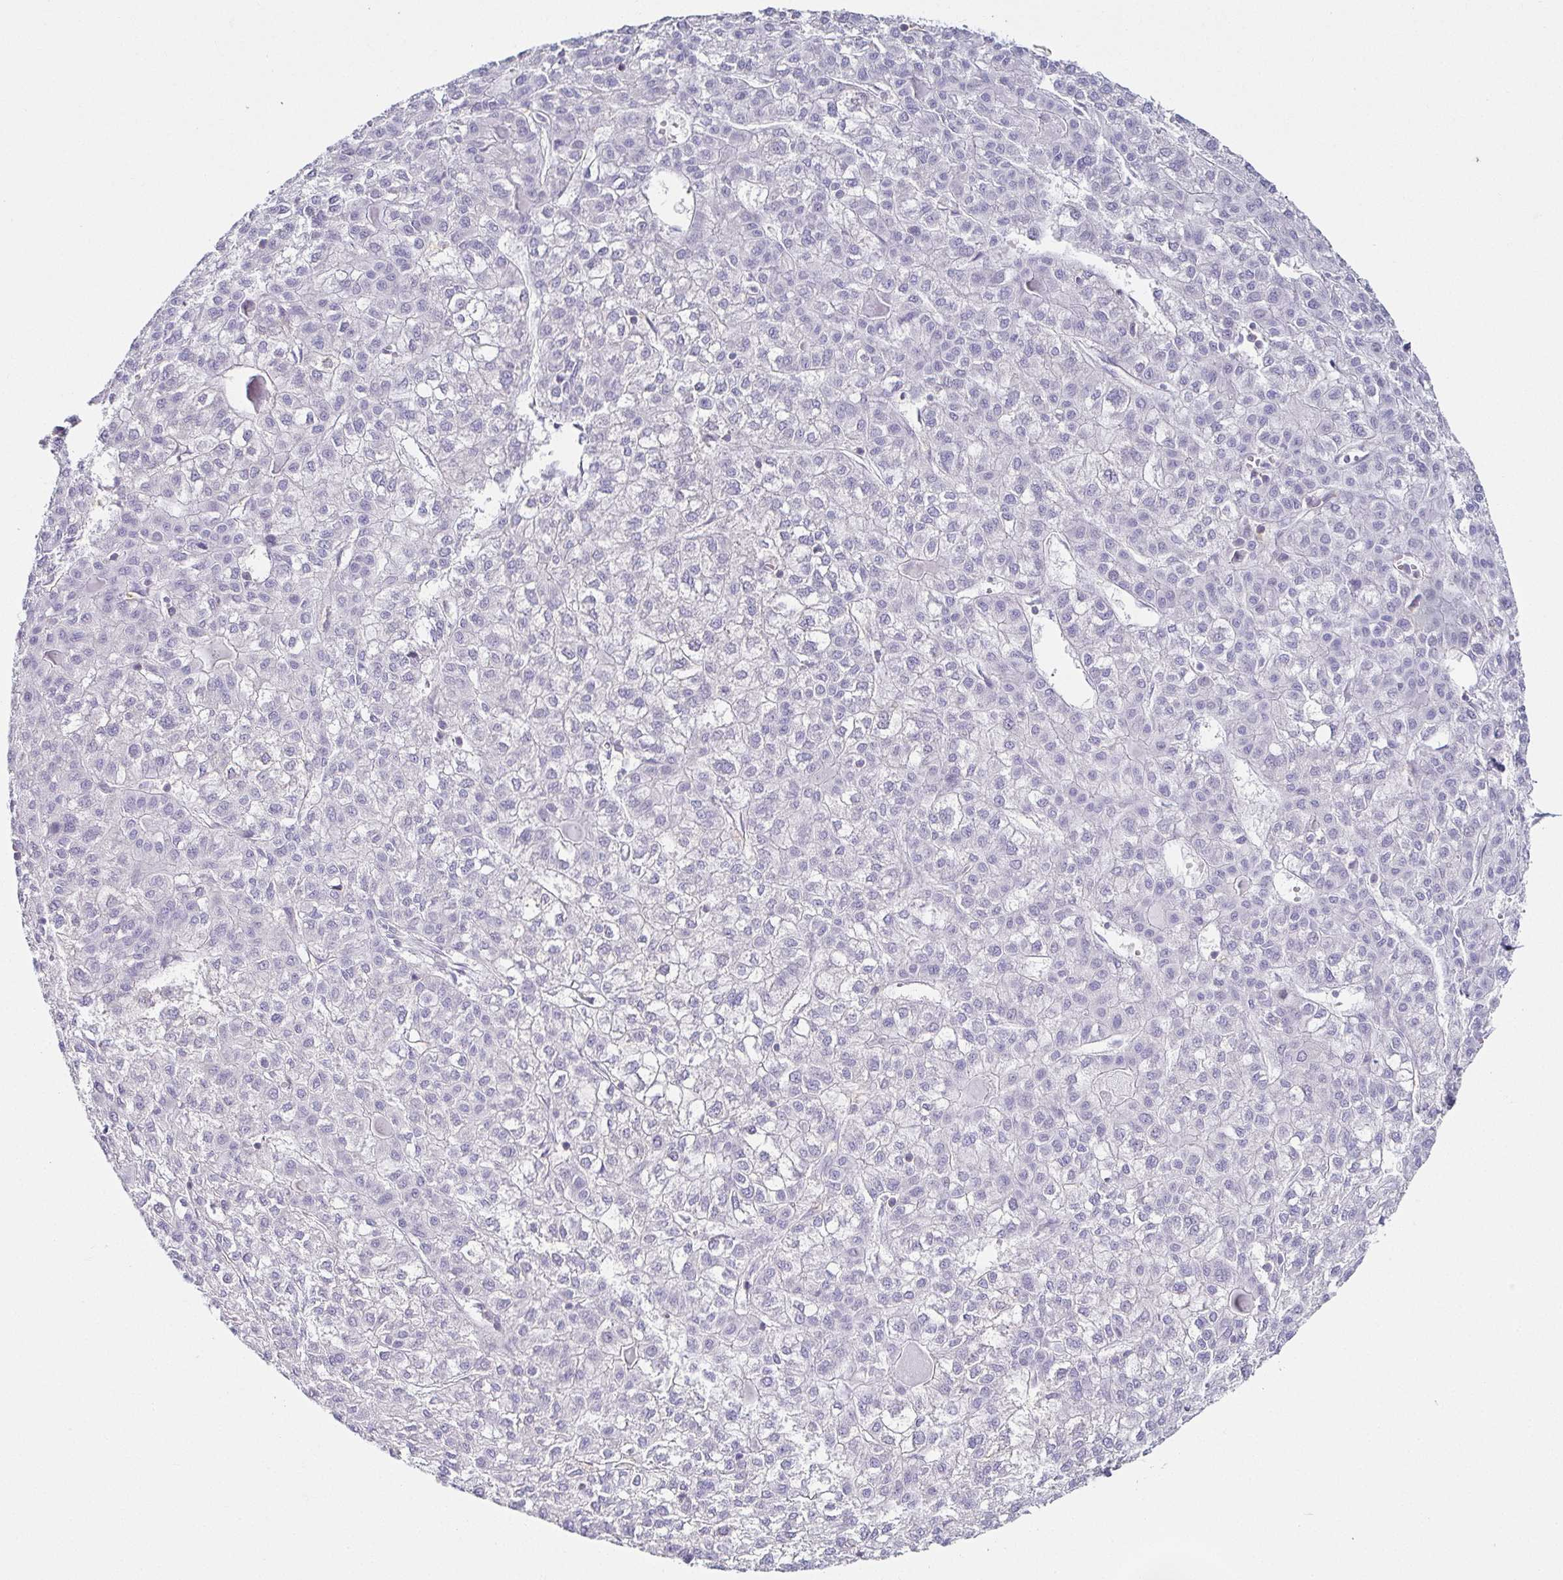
{"staining": {"intensity": "negative", "quantity": "none", "location": "none"}, "tissue": "liver cancer", "cell_type": "Tumor cells", "image_type": "cancer", "snomed": [{"axis": "morphology", "description": "Carcinoma, Hepatocellular, NOS"}, {"axis": "topography", "description": "Liver"}], "caption": "Immunohistochemical staining of human liver cancer reveals no significant positivity in tumor cells.", "gene": "FAM162B", "patient": {"sex": "female", "age": 43}}